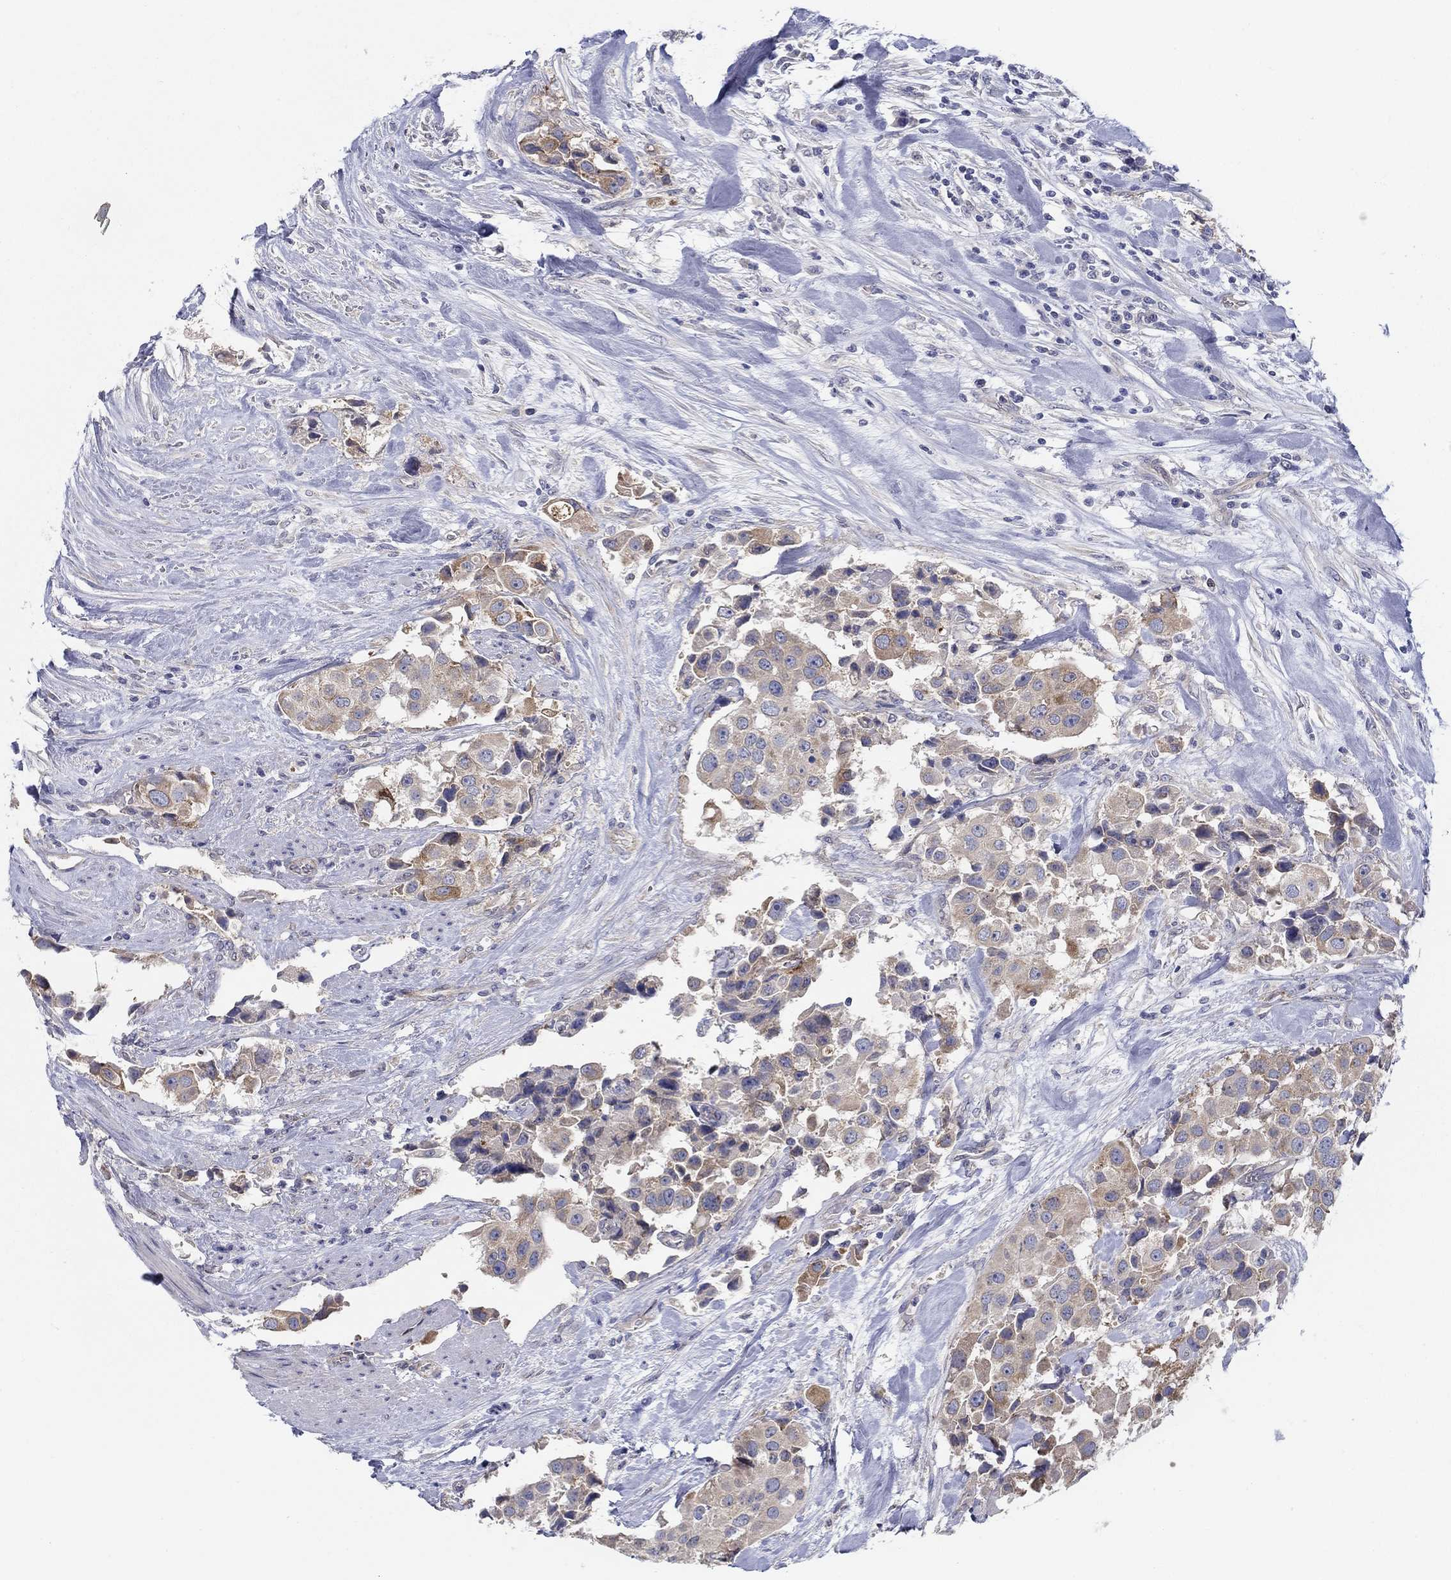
{"staining": {"intensity": "weak", "quantity": ">75%", "location": "cytoplasmic/membranous"}, "tissue": "urothelial cancer", "cell_type": "Tumor cells", "image_type": "cancer", "snomed": [{"axis": "morphology", "description": "Urothelial carcinoma, High grade"}, {"axis": "topography", "description": "Urinary bladder"}], "caption": "Protein staining of urothelial cancer tissue reveals weak cytoplasmic/membranous expression in approximately >75% of tumor cells. Immunohistochemistry (ihc) stains the protein of interest in brown and the nuclei are stained blue.", "gene": "ERMP1", "patient": {"sex": "female", "age": 64}}